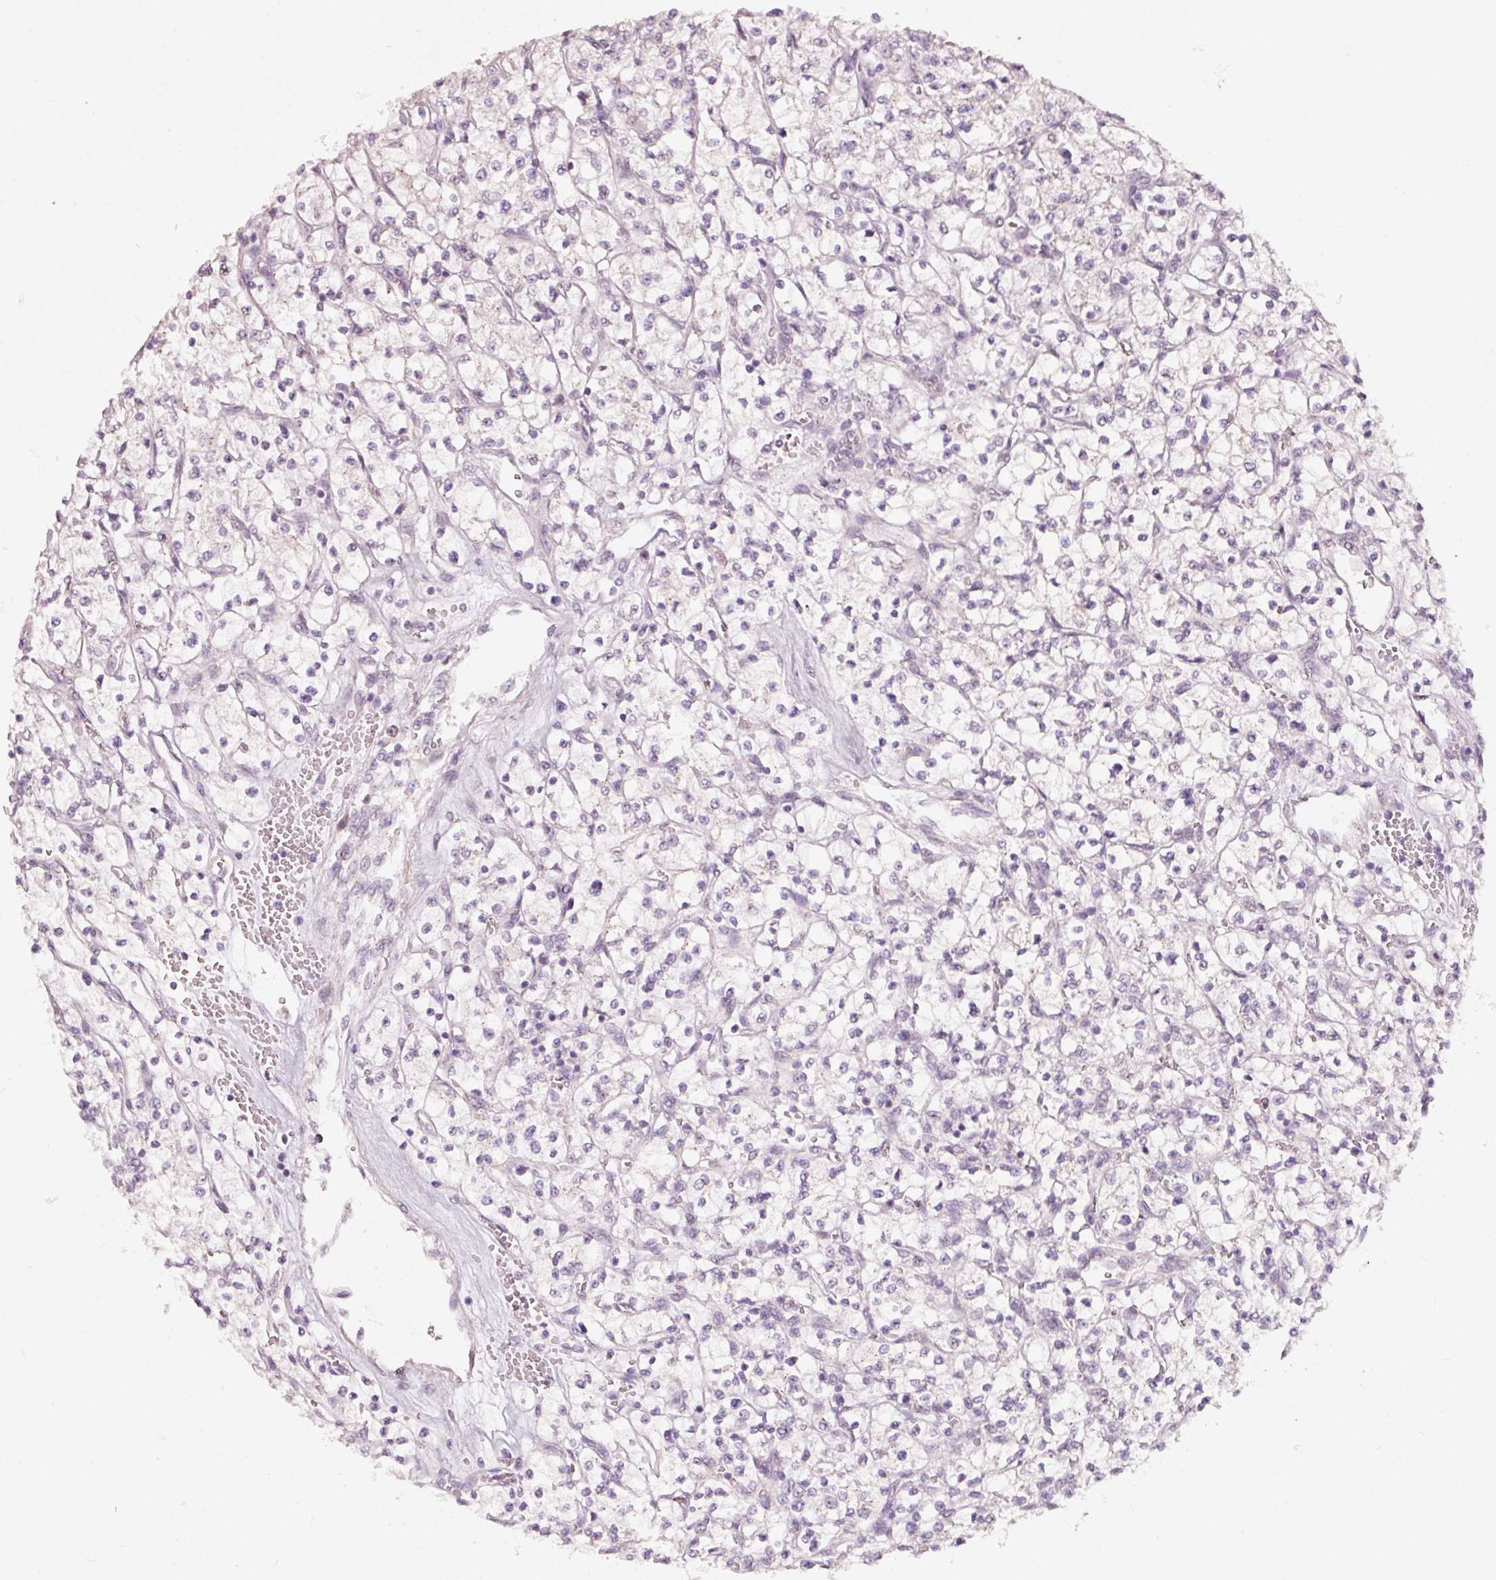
{"staining": {"intensity": "negative", "quantity": "none", "location": "none"}, "tissue": "renal cancer", "cell_type": "Tumor cells", "image_type": "cancer", "snomed": [{"axis": "morphology", "description": "Adenocarcinoma, NOS"}, {"axis": "topography", "description": "Kidney"}], "caption": "The micrograph displays no staining of tumor cells in adenocarcinoma (renal).", "gene": "DAPP1", "patient": {"sex": "female", "age": 64}}